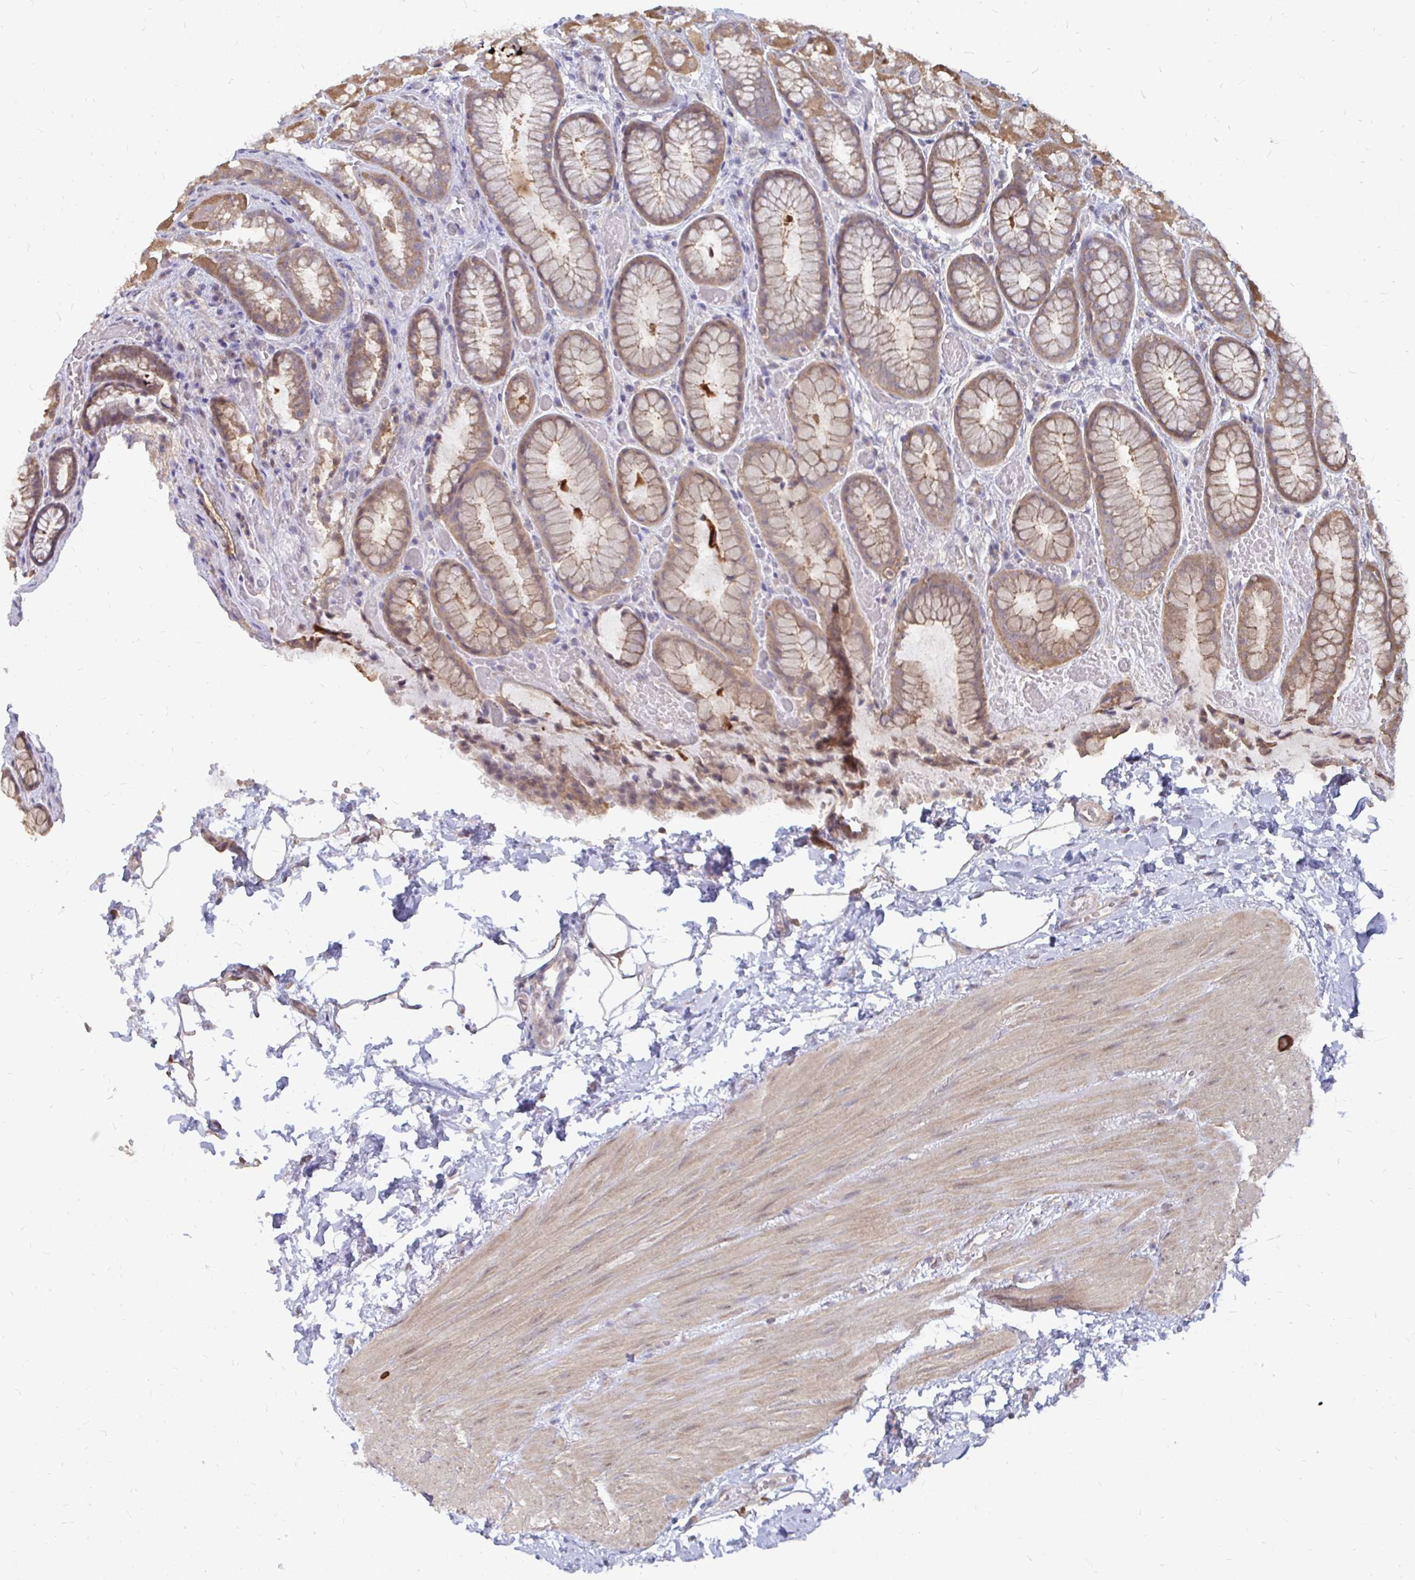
{"staining": {"intensity": "moderate", "quantity": "25%-75%", "location": "cytoplasmic/membranous"}, "tissue": "stomach", "cell_type": "Glandular cells", "image_type": "normal", "snomed": [{"axis": "morphology", "description": "Normal tissue, NOS"}, {"axis": "topography", "description": "Stomach"}], "caption": "Benign stomach demonstrates moderate cytoplasmic/membranous expression in about 25%-75% of glandular cells Using DAB (brown) and hematoxylin (blue) stains, captured at high magnification using brightfield microscopy..", "gene": "DNAJA2", "patient": {"sex": "male", "age": 70}}